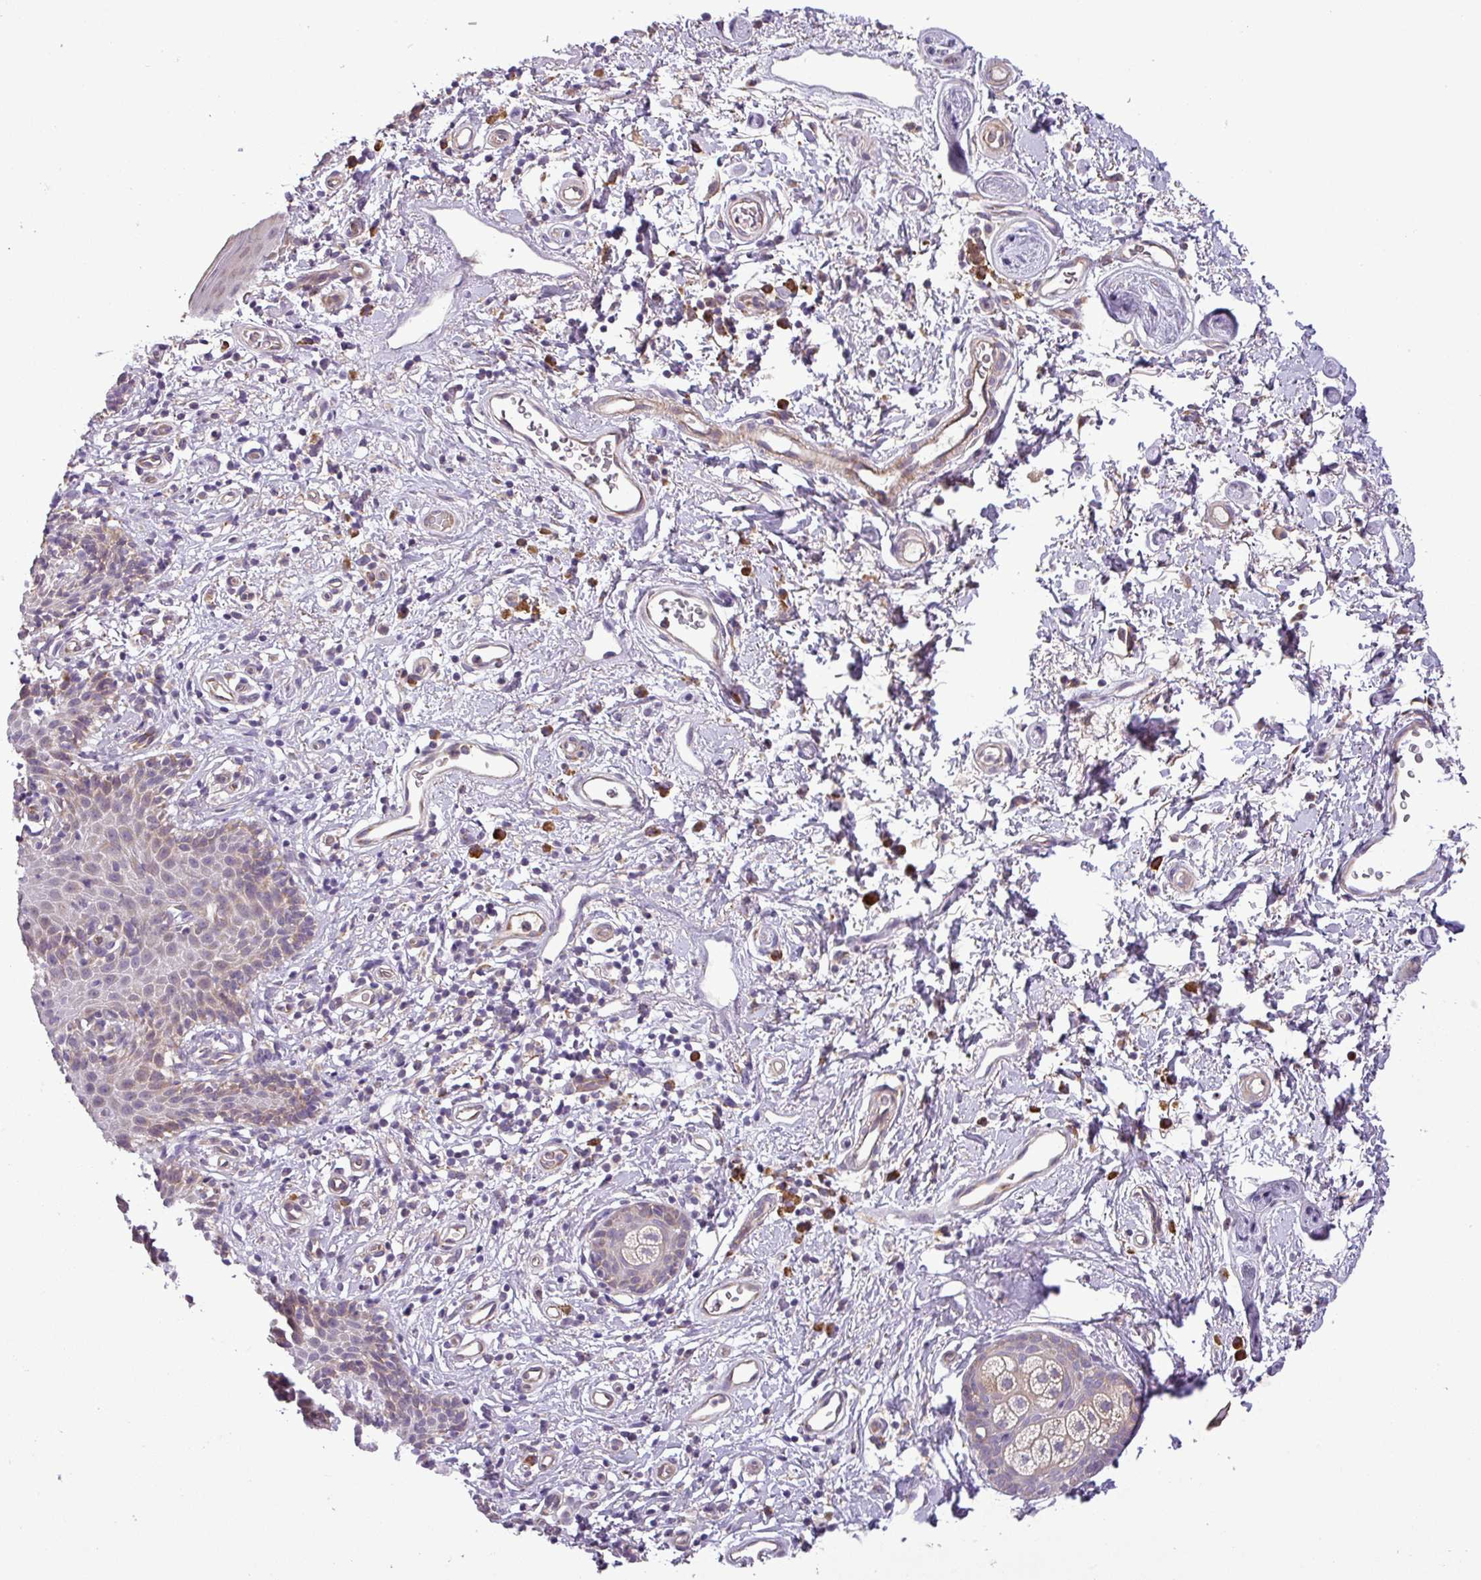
{"staining": {"intensity": "weak", "quantity": "25%-75%", "location": "cytoplasmic/membranous"}, "tissue": "skin", "cell_type": "Epidermal cells", "image_type": "normal", "snomed": [{"axis": "morphology", "description": "Normal tissue, NOS"}, {"axis": "topography", "description": "Vulva"}], "caption": "Immunohistochemistry photomicrograph of benign human skin stained for a protein (brown), which displays low levels of weak cytoplasmic/membranous expression in about 25%-75% of epidermal cells.", "gene": "MOCS3", "patient": {"sex": "female", "age": 66}}